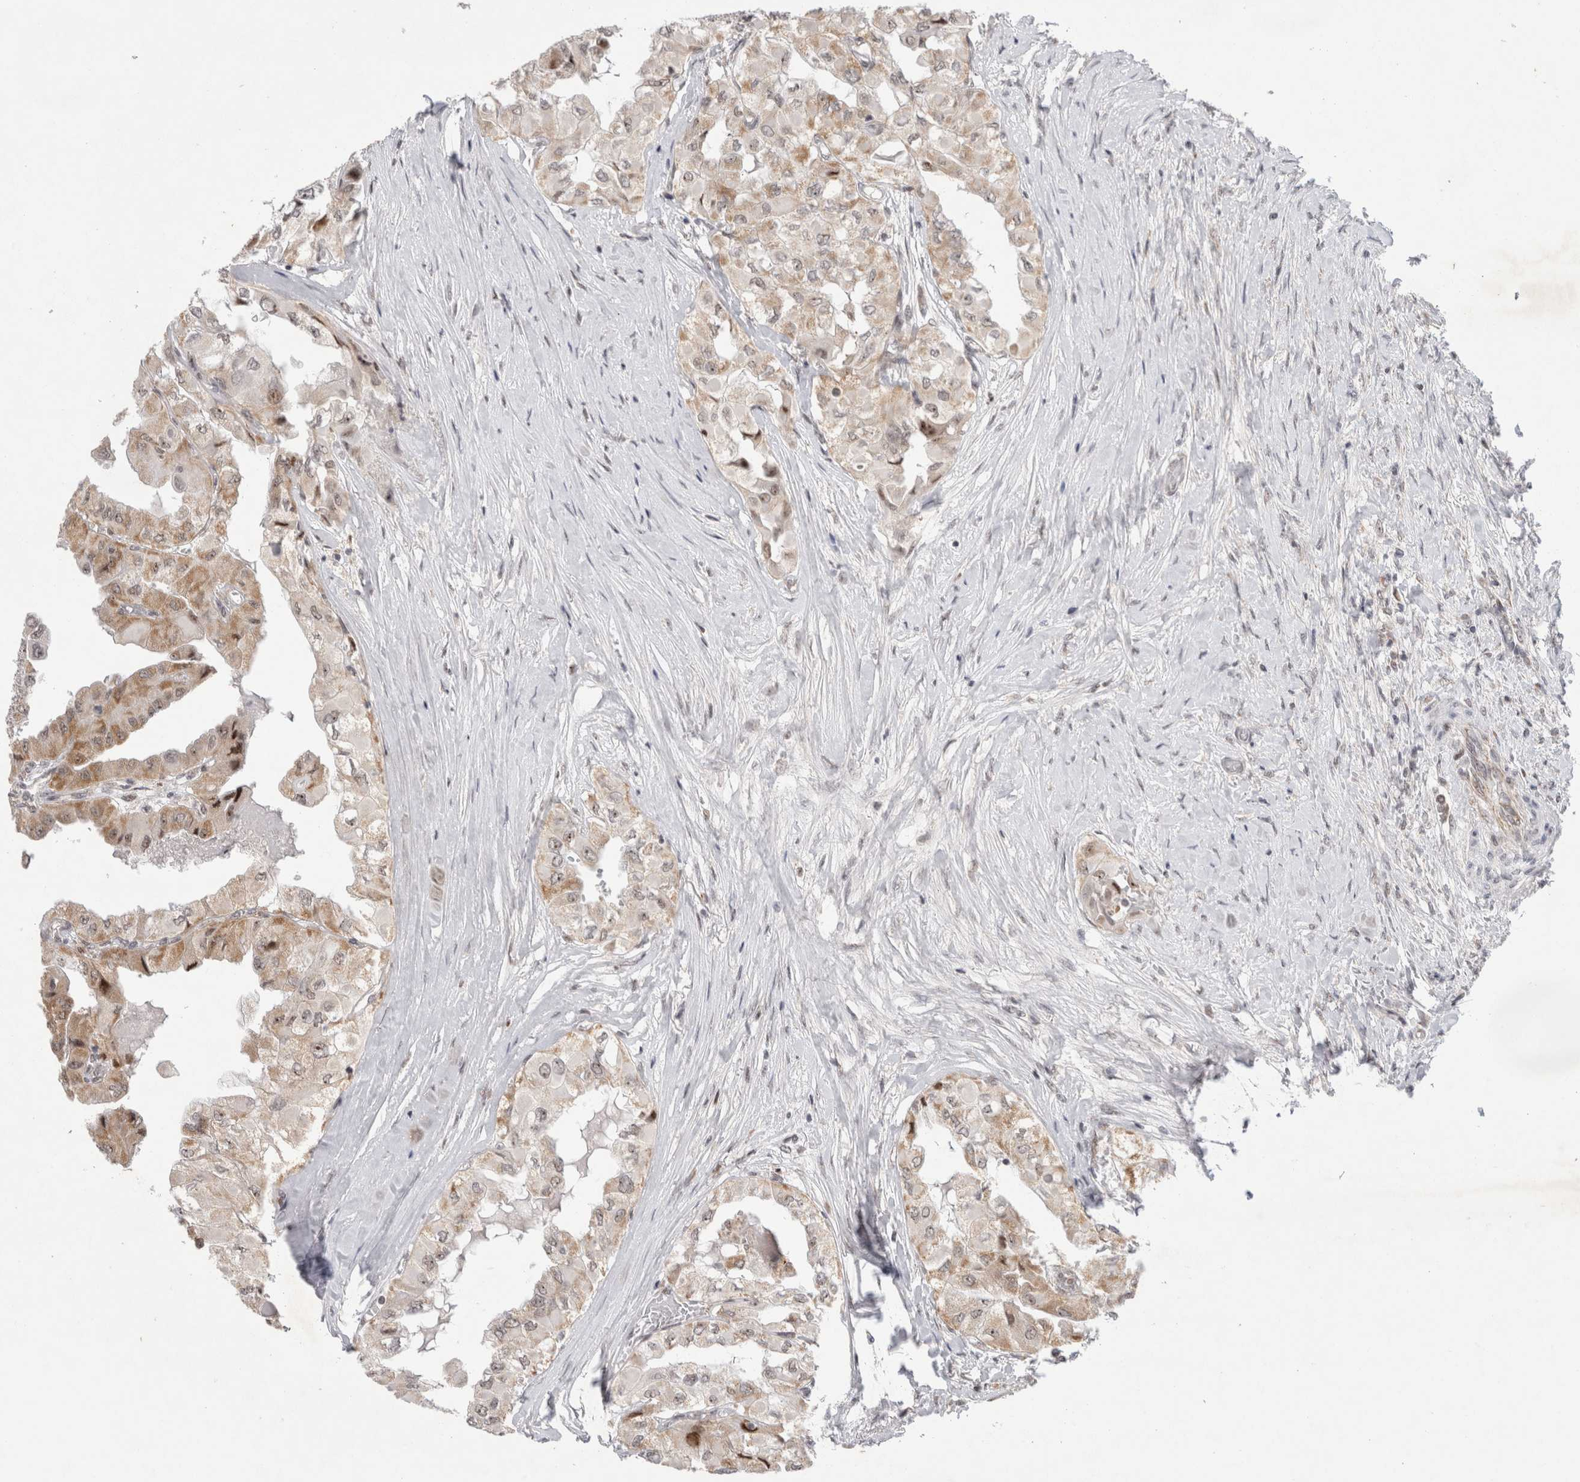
{"staining": {"intensity": "moderate", "quantity": "25%-75%", "location": "cytoplasmic/membranous,nuclear"}, "tissue": "thyroid cancer", "cell_type": "Tumor cells", "image_type": "cancer", "snomed": [{"axis": "morphology", "description": "Papillary adenocarcinoma, NOS"}, {"axis": "topography", "description": "Thyroid gland"}], "caption": "Immunohistochemical staining of thyroid cancer exhibits moderate cytoplasmic/membranous and nuclear protein staining in about 25%-75% of tumor cells.", "gene": "MRPL37", "patient": {"sex": "female", "age": 59}}